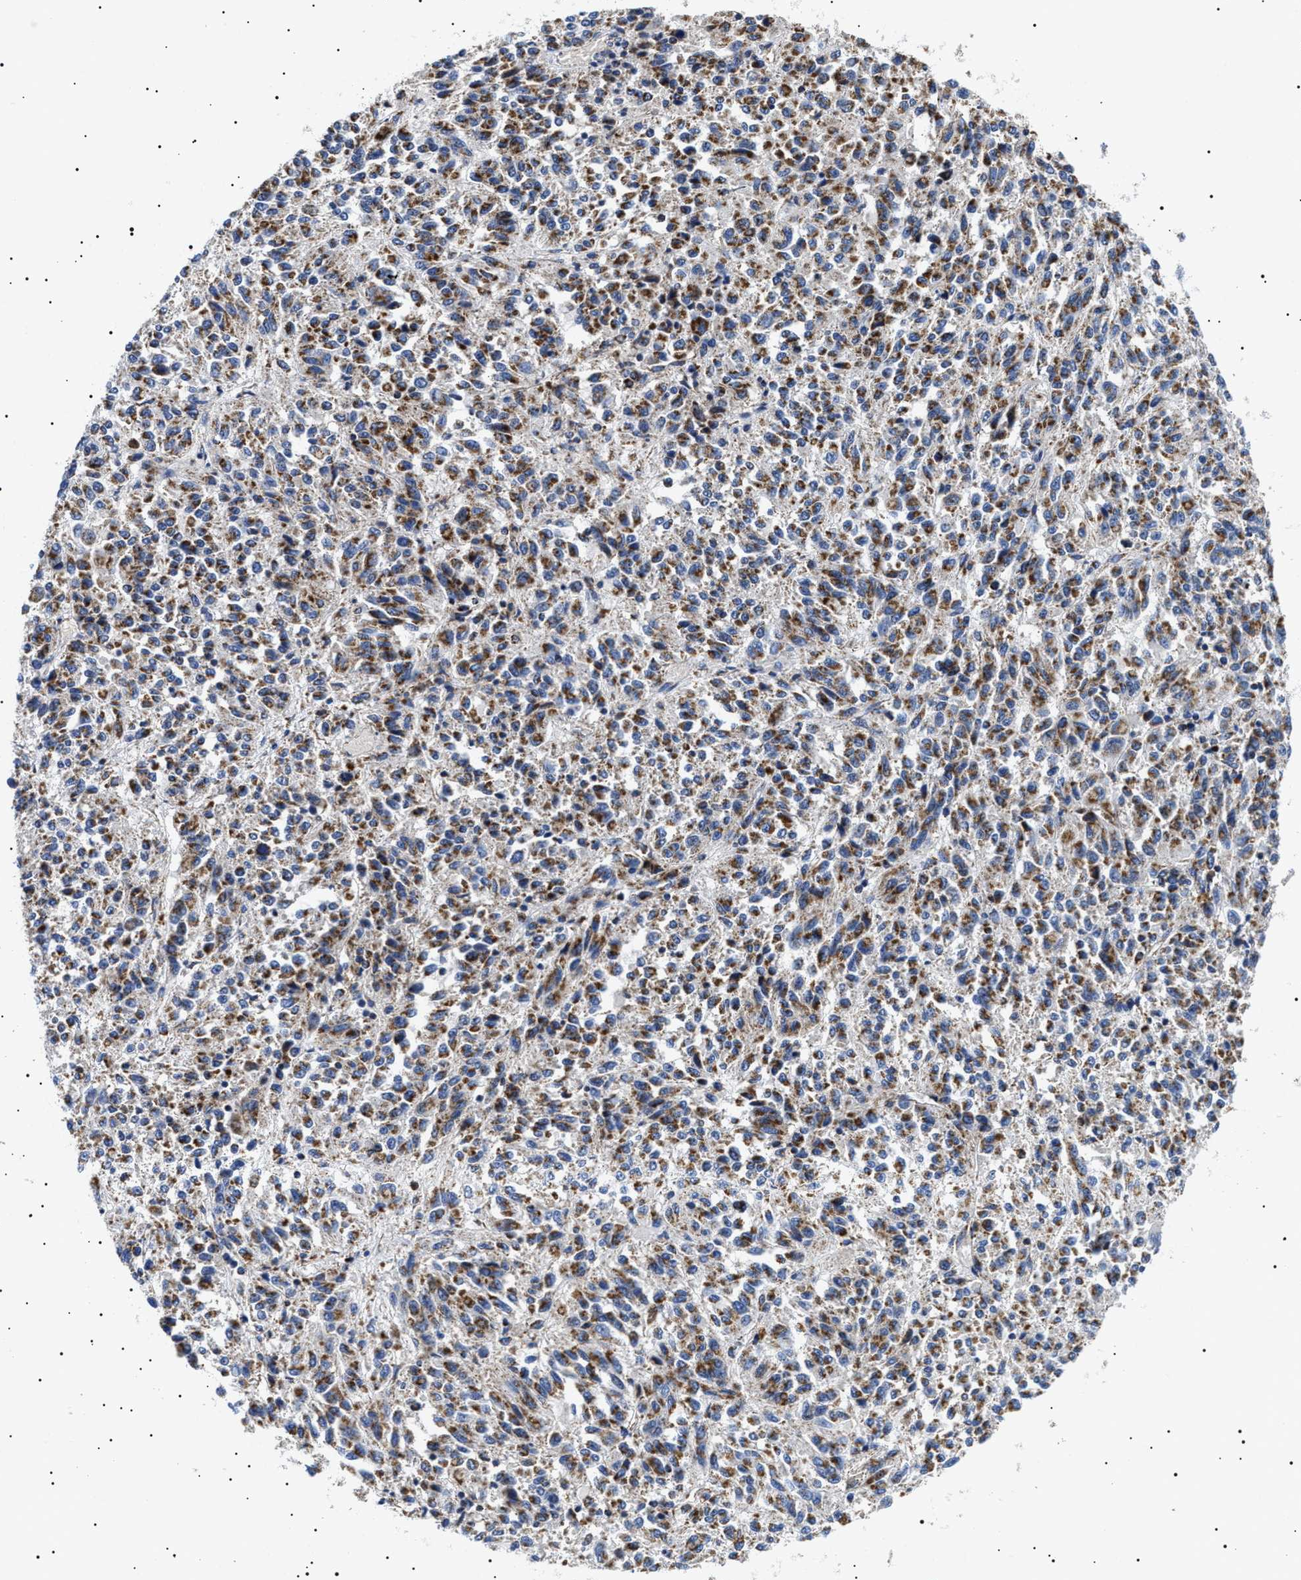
{"staining": {"intensity": "strong", "quantity": ">75%", "location": "cytoplasmic/membranous"}, "tissue": "melanoma", "cell_type": "Tumor cells", "image_type": "cancer", "snomed": [{"axis": "morphology", "description": "Malignant melanoma, Metastatic site"}, {"axis": "topography", "description": "Lung"}], "caption": "The immunohistochemical stain shows strong cytoplasmic/membranous expression in tumor cells of malignant melanoma (metastatic site) tissue.", "gene": "CHRDL2", "patient": {"sex": "male", "age": 64}}